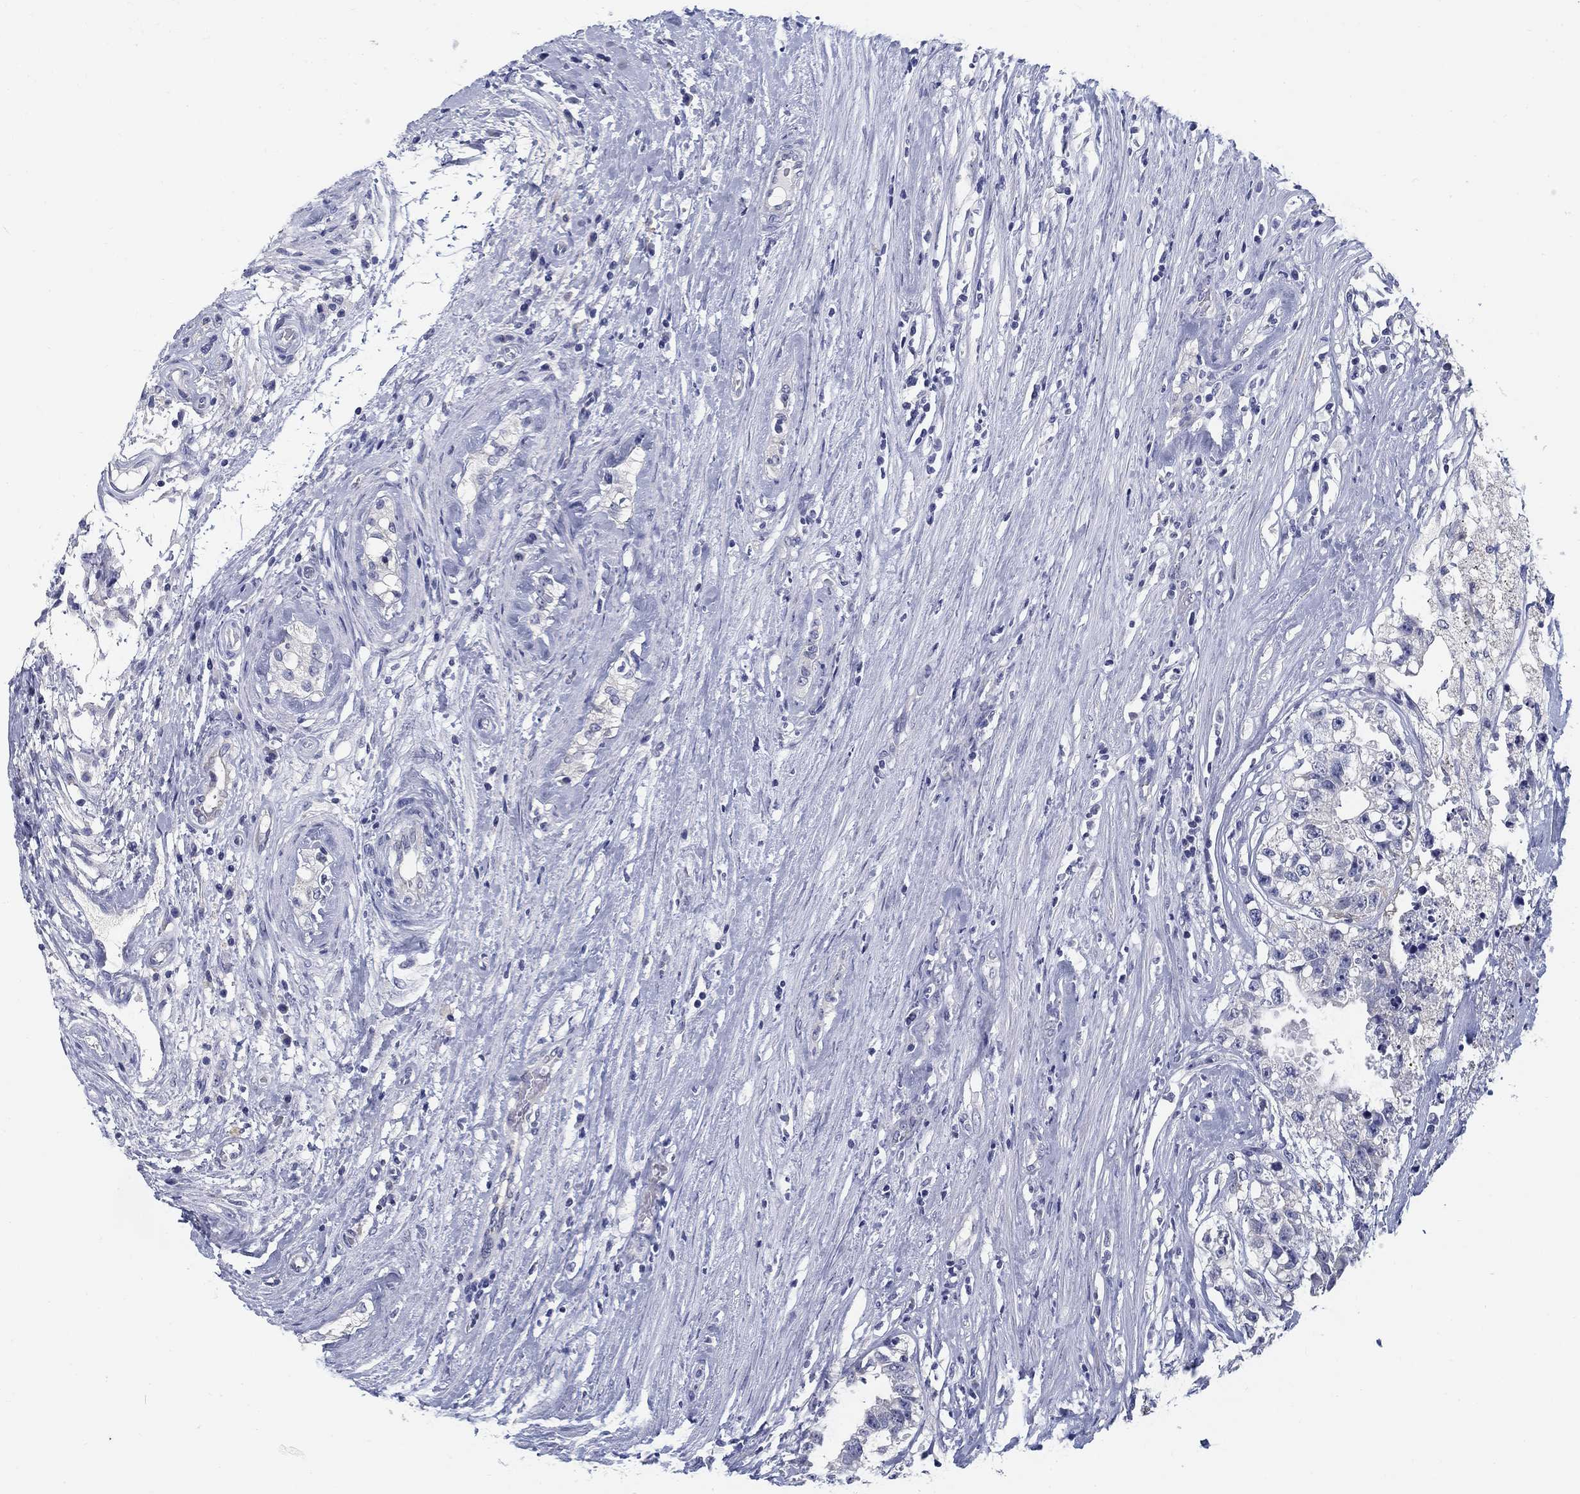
{"staining": {"intensity": "negative", "quantity": "none", "location": "none"}, "tissue": "testis cancer", "cell_type": "Tumor cells", "image_type": "cancer", "snomed": [{"axis": "morphology", "description": "Seminoma, NOS"}, {"axis": "morphology", "description": "Carcinoma, Embryonal, NOS"}, {"axis": "topography", "description": "Testis"}], "caption": "This is an immunohistochemistry (IHC) micrograph of human testis cancer. There is no positivity in tumor cells.", "gene": "CLUL1", "patient": {"sex": "male", "age": 41}}